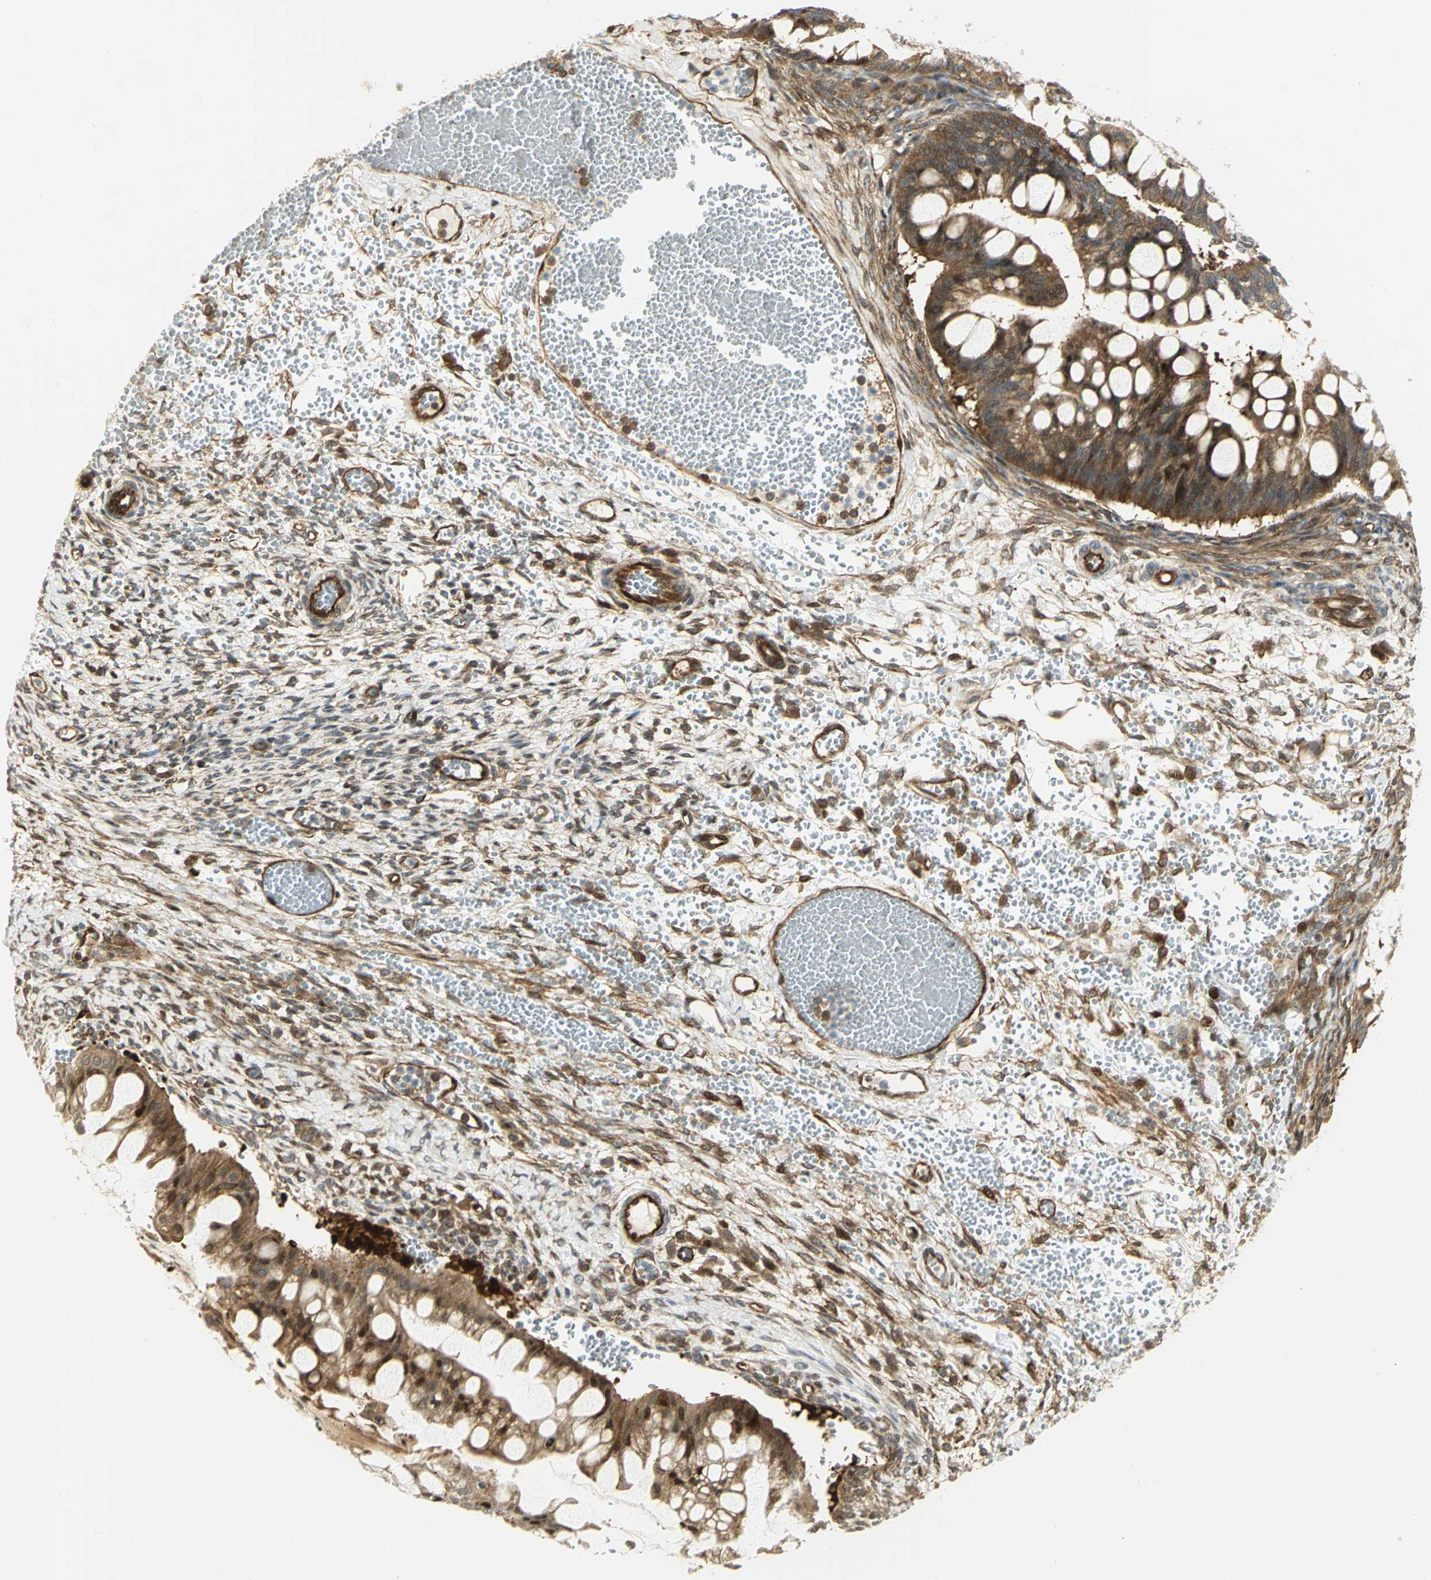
{"staining": {"intensity": "strong", "quantity": ">75%", "location": "cytoplasmic/membranous"}, "tissue": "ovarian cancer", "cell_type": "Tumor cells", "image_type": "cancer", "snomed": [{"axis": "morphology", "description": "Cystadenocarcinoma, mucinous, NOS"}, {"axis": "topography", "description": "Ovary"}], "caption": "Immunohistochemical staining of ovarian mucinous cystadenocarcinoma demonstrates high levels of strong cytoplasmic/membranous expression in about >75% of tumor cells. (IHC, brightfield microscopy, high magnification).", "gene": "EEA1", "patient": {"sex": "female", "age": 73}}